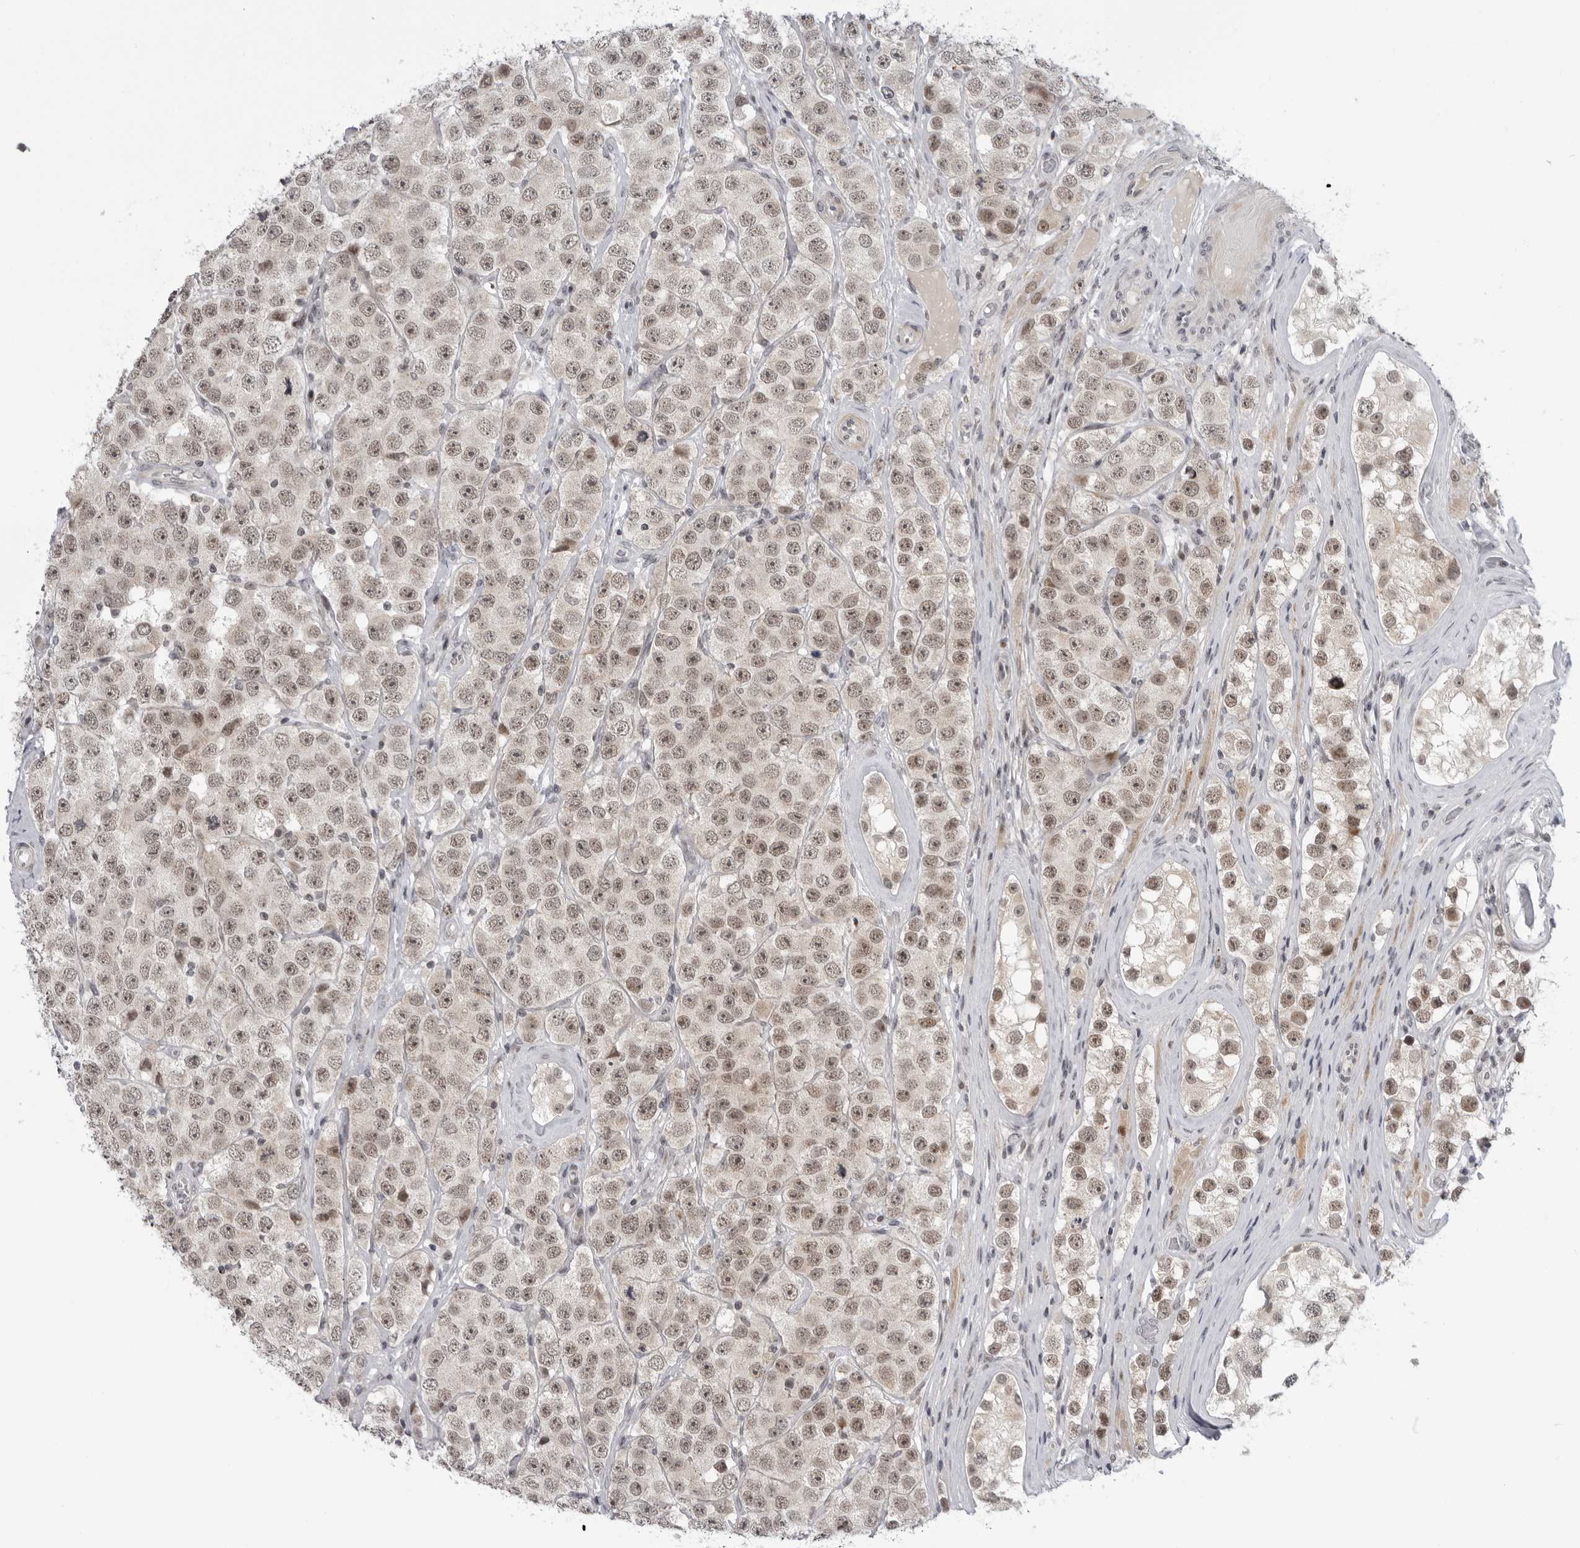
{"staining": {"intensity": "weak", "quantity": ">75%", "location": "nuclear"}, "tissue": "testis cancer", "cell_type": "Tumor cells", "image_type": "cancer", "snomed": [{"axis": "morphology", "description": "Seminoma, NOS"}, {"axis": "topography", "description": "Testis"}], "caption": "The micrograph demonstrates immunohistochemical staining of testis cancer. There is weak nuclear staining is seen in about >75% of tumor cells.", "gene": "ALPK2", "patient": {"sex": "male", "age": 28}}